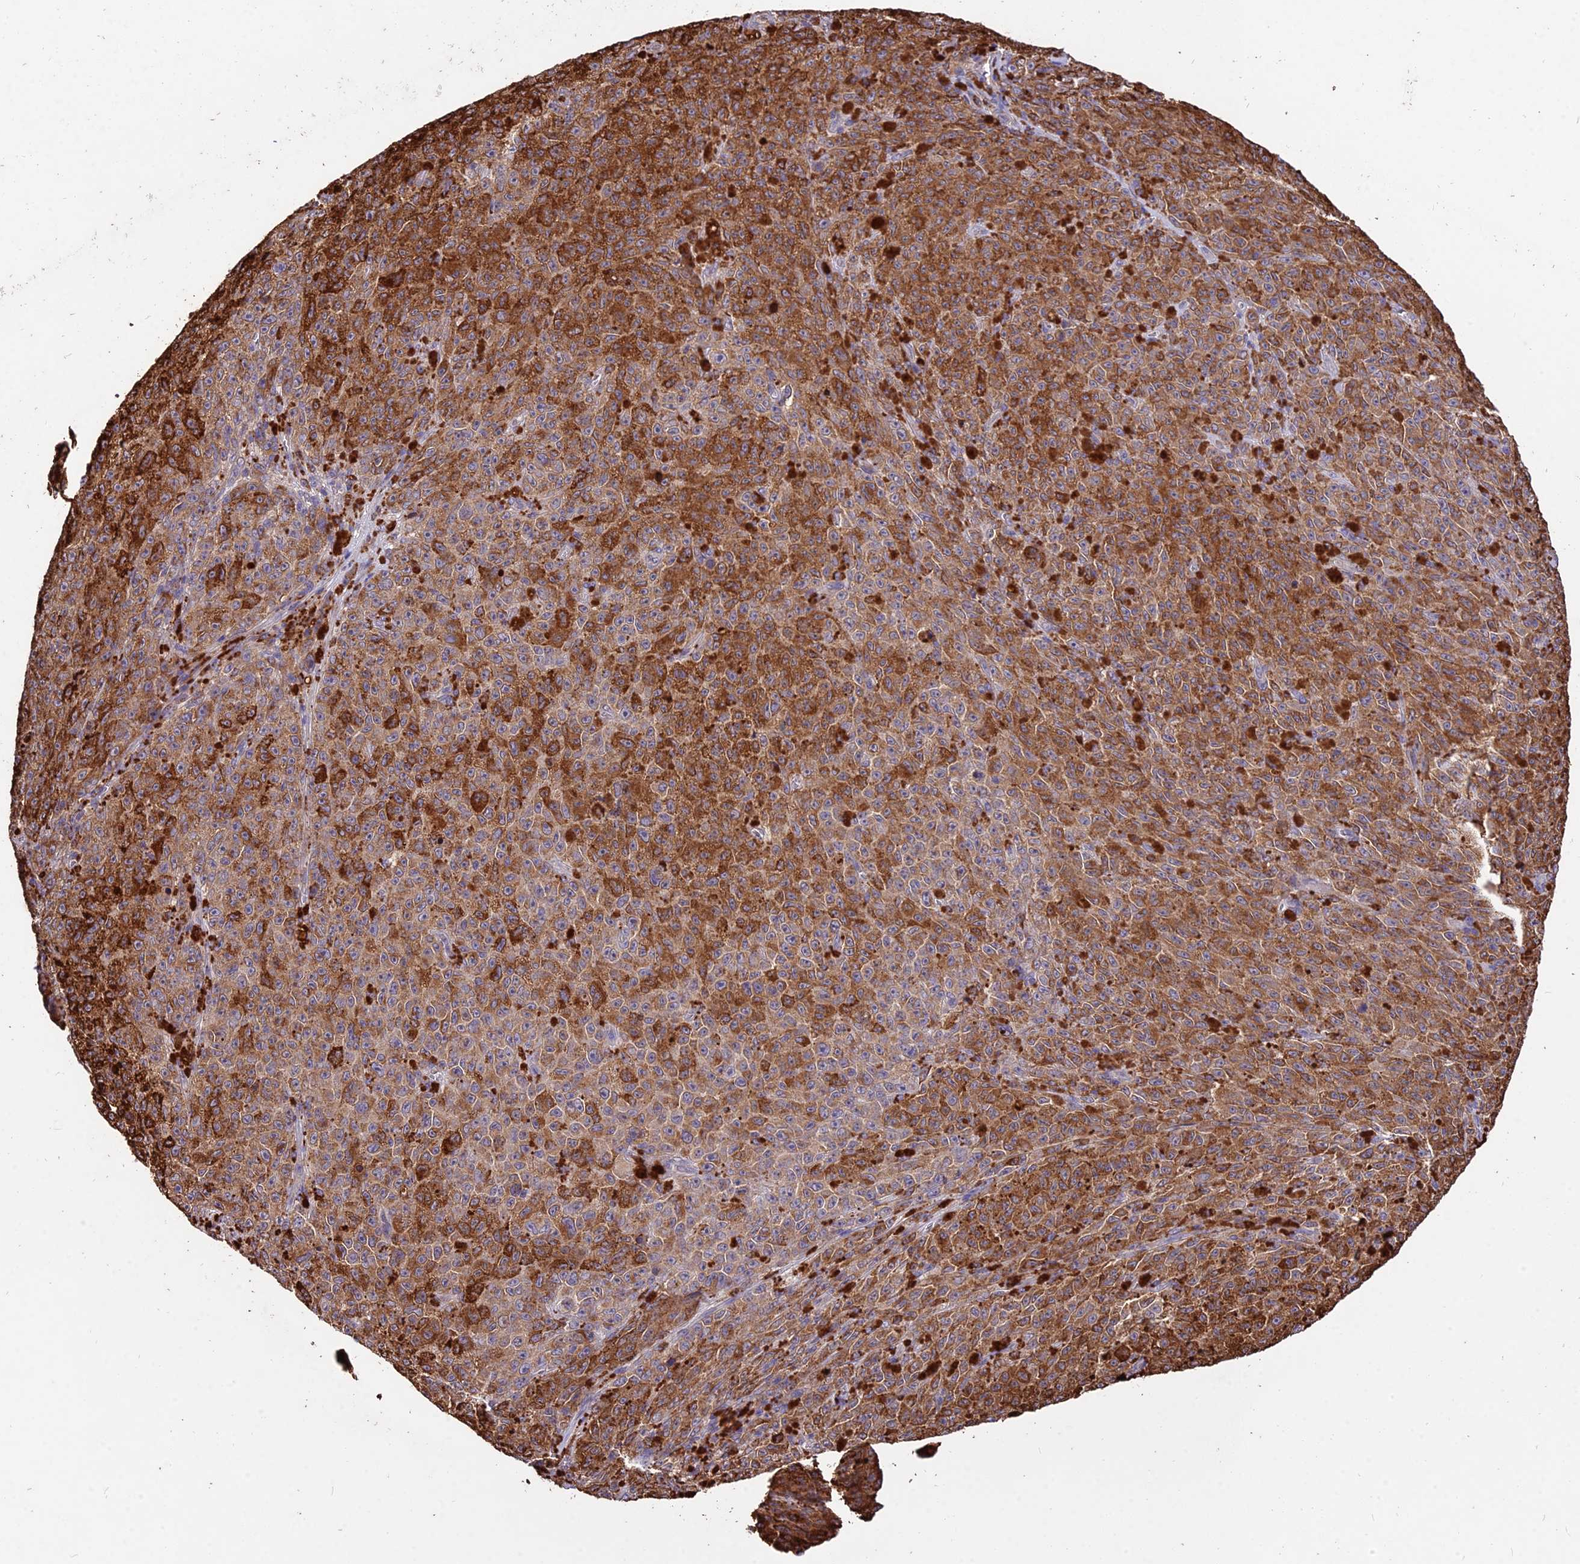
{"staining": {"intensity": "strong", "quantity": ">75%", "location": "cytoplasmic/membranous"}, "tissue": "melanoma", "cell_type": "Tumor cells", "image_type": "cancer", "snomed": [{"axis": "morphology", "description": "Malignant melanoma, NOS"}, {"axis": "topography", "description": "Skin"}], "caption": "Malignant melanoma tissue displays strong cytoplasmic/membranous expression in approximately >75% of tumor cells", "gene": "SDHD", "patient": {"sex": "female", "age": 82}}